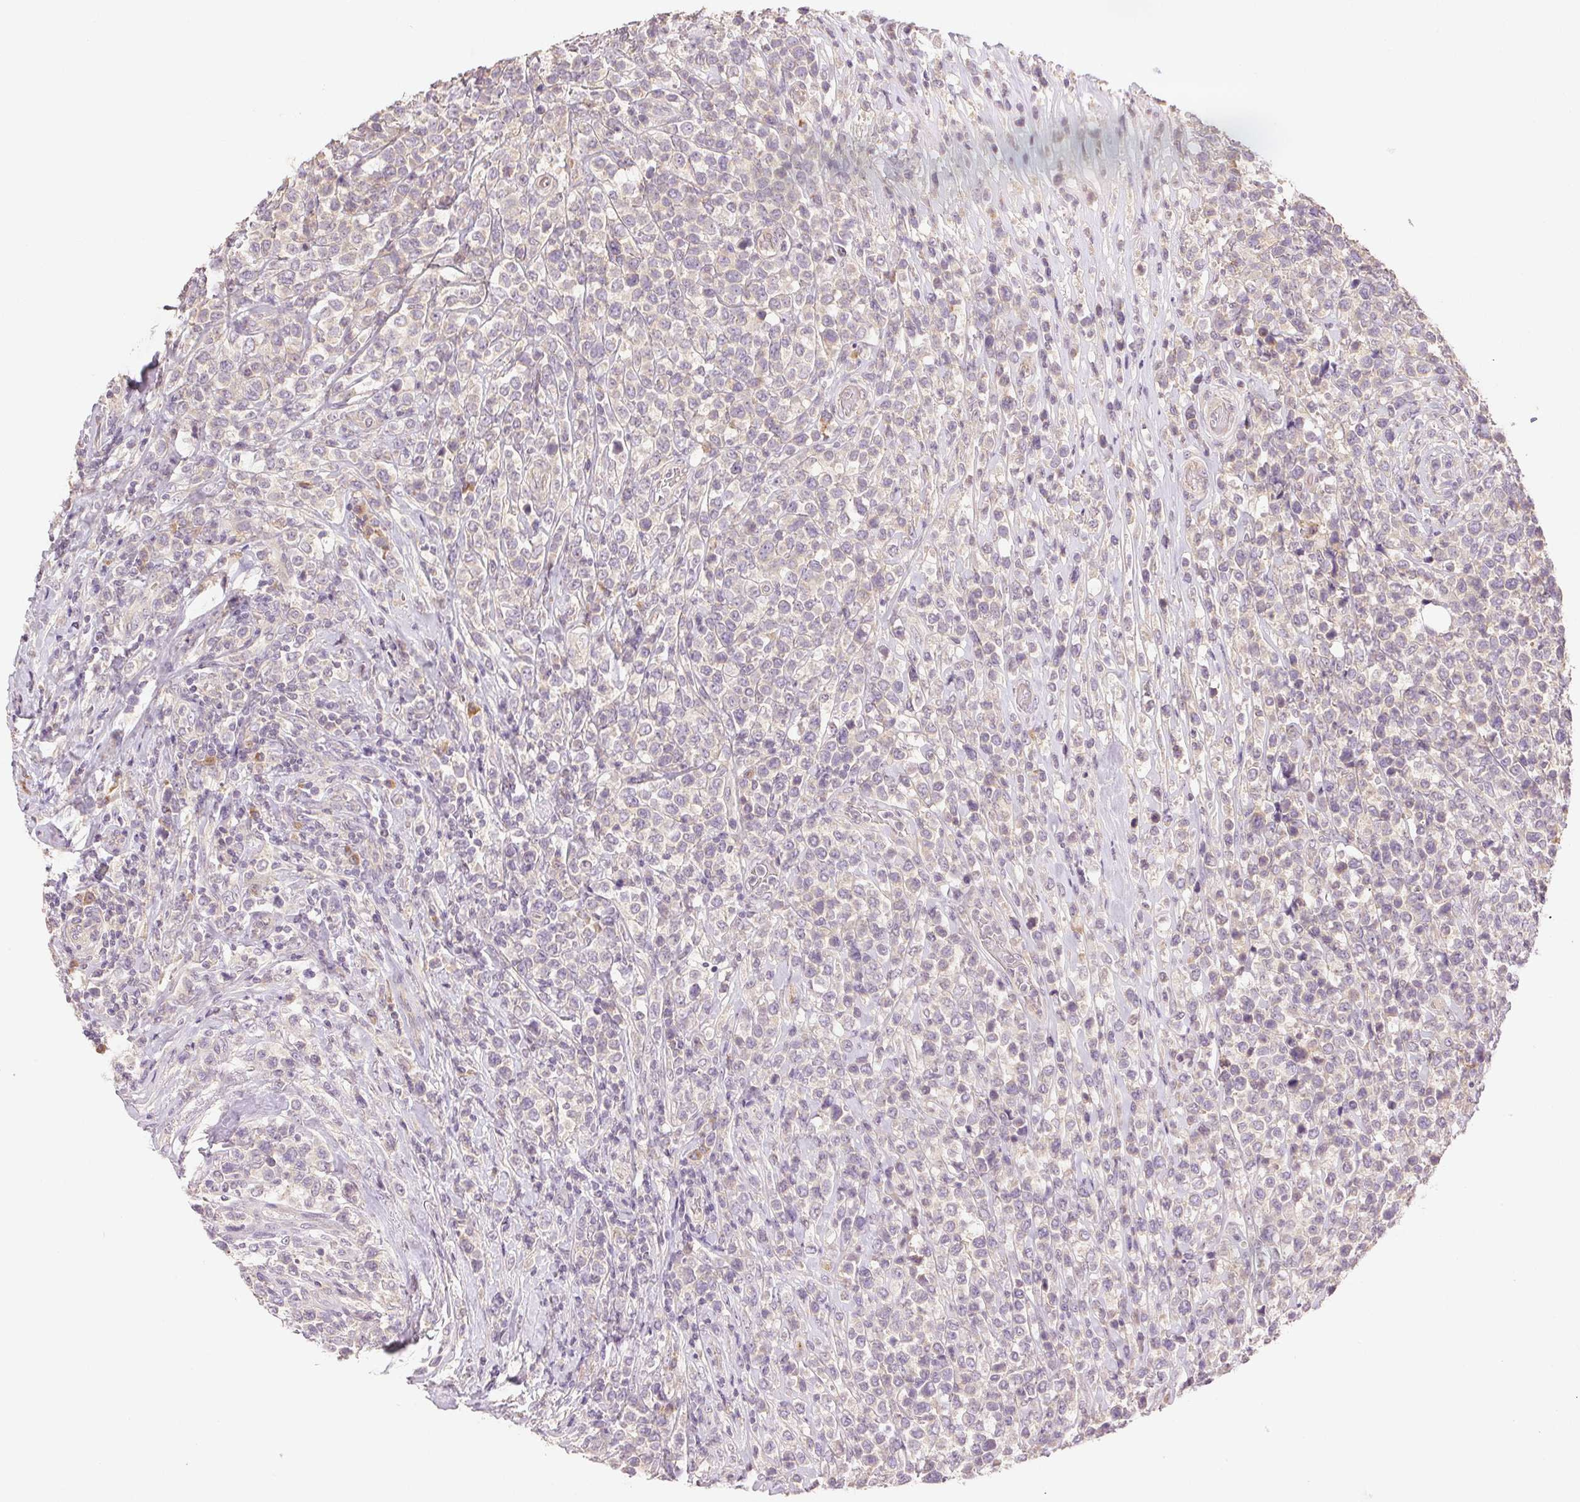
{"staining": {"intensity": "negative", "quantity": "none", "location": "none"}, "tissue": "lymphoma", "cell_type": "Tumor cells", "image_type": "cancer", "snomed": [{"axis": "morphology", "description": "Malignant lymphoma, non-Hodgkin's type, High grade"}, {"axis": "topography", "description": "Soft tissue"}], "caption": "High-grade malignant lymphoma, non-Hodgkin's type was stained to show a protein in brown. There is no significant expression in tumor cells. (DAB (3,3'-diaminobenzidine) immunohistochemistry (IHC) with hematoxylin counter stain).", "gene": "YIF1B", "patient": {"sex": "female", "age": 56}}